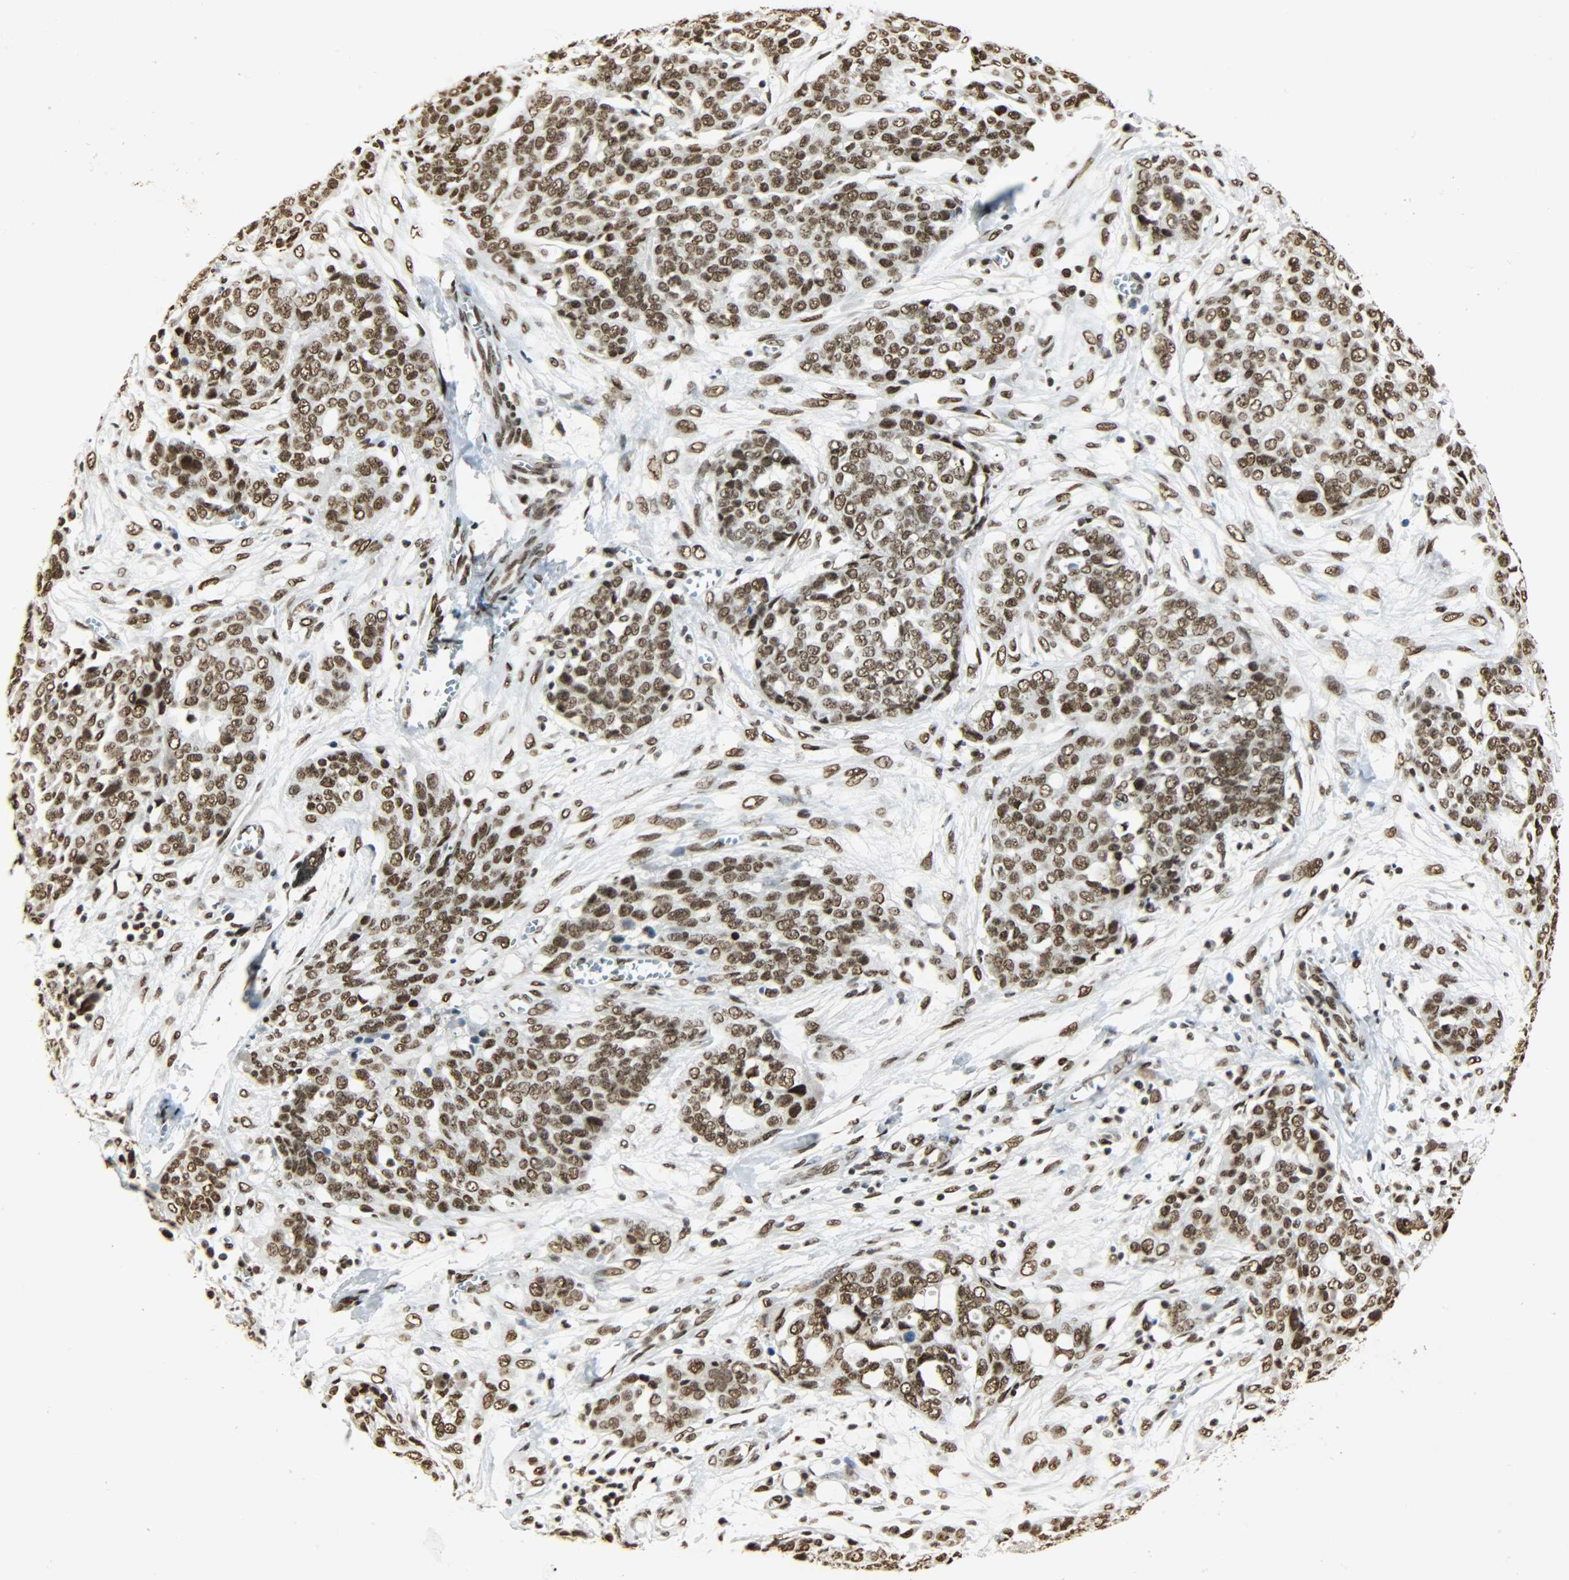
{"staining": {"intensity": "strong", "quantity": ">75%", "location": "nuclear"}, "tissue": "ovarian cancer", "cell_type": "Tumor cells", "image_type": "cancer", "snomed": [{"axis": "morphology", "description": "Cystadenocarcinoma, serous, NOS"}, {"axis": "topography", "description": "Soft tissue"}, {"axis": "topography", "description": "Ovary"}], "caption": "IHC of human ovarian serous cystadenocarcinoma shows high levels of strong nuclear staining in approximately >75% of tumor cells.", "gene": "KHDRBS1", "patient": {"sex": "female", "age": 57}}